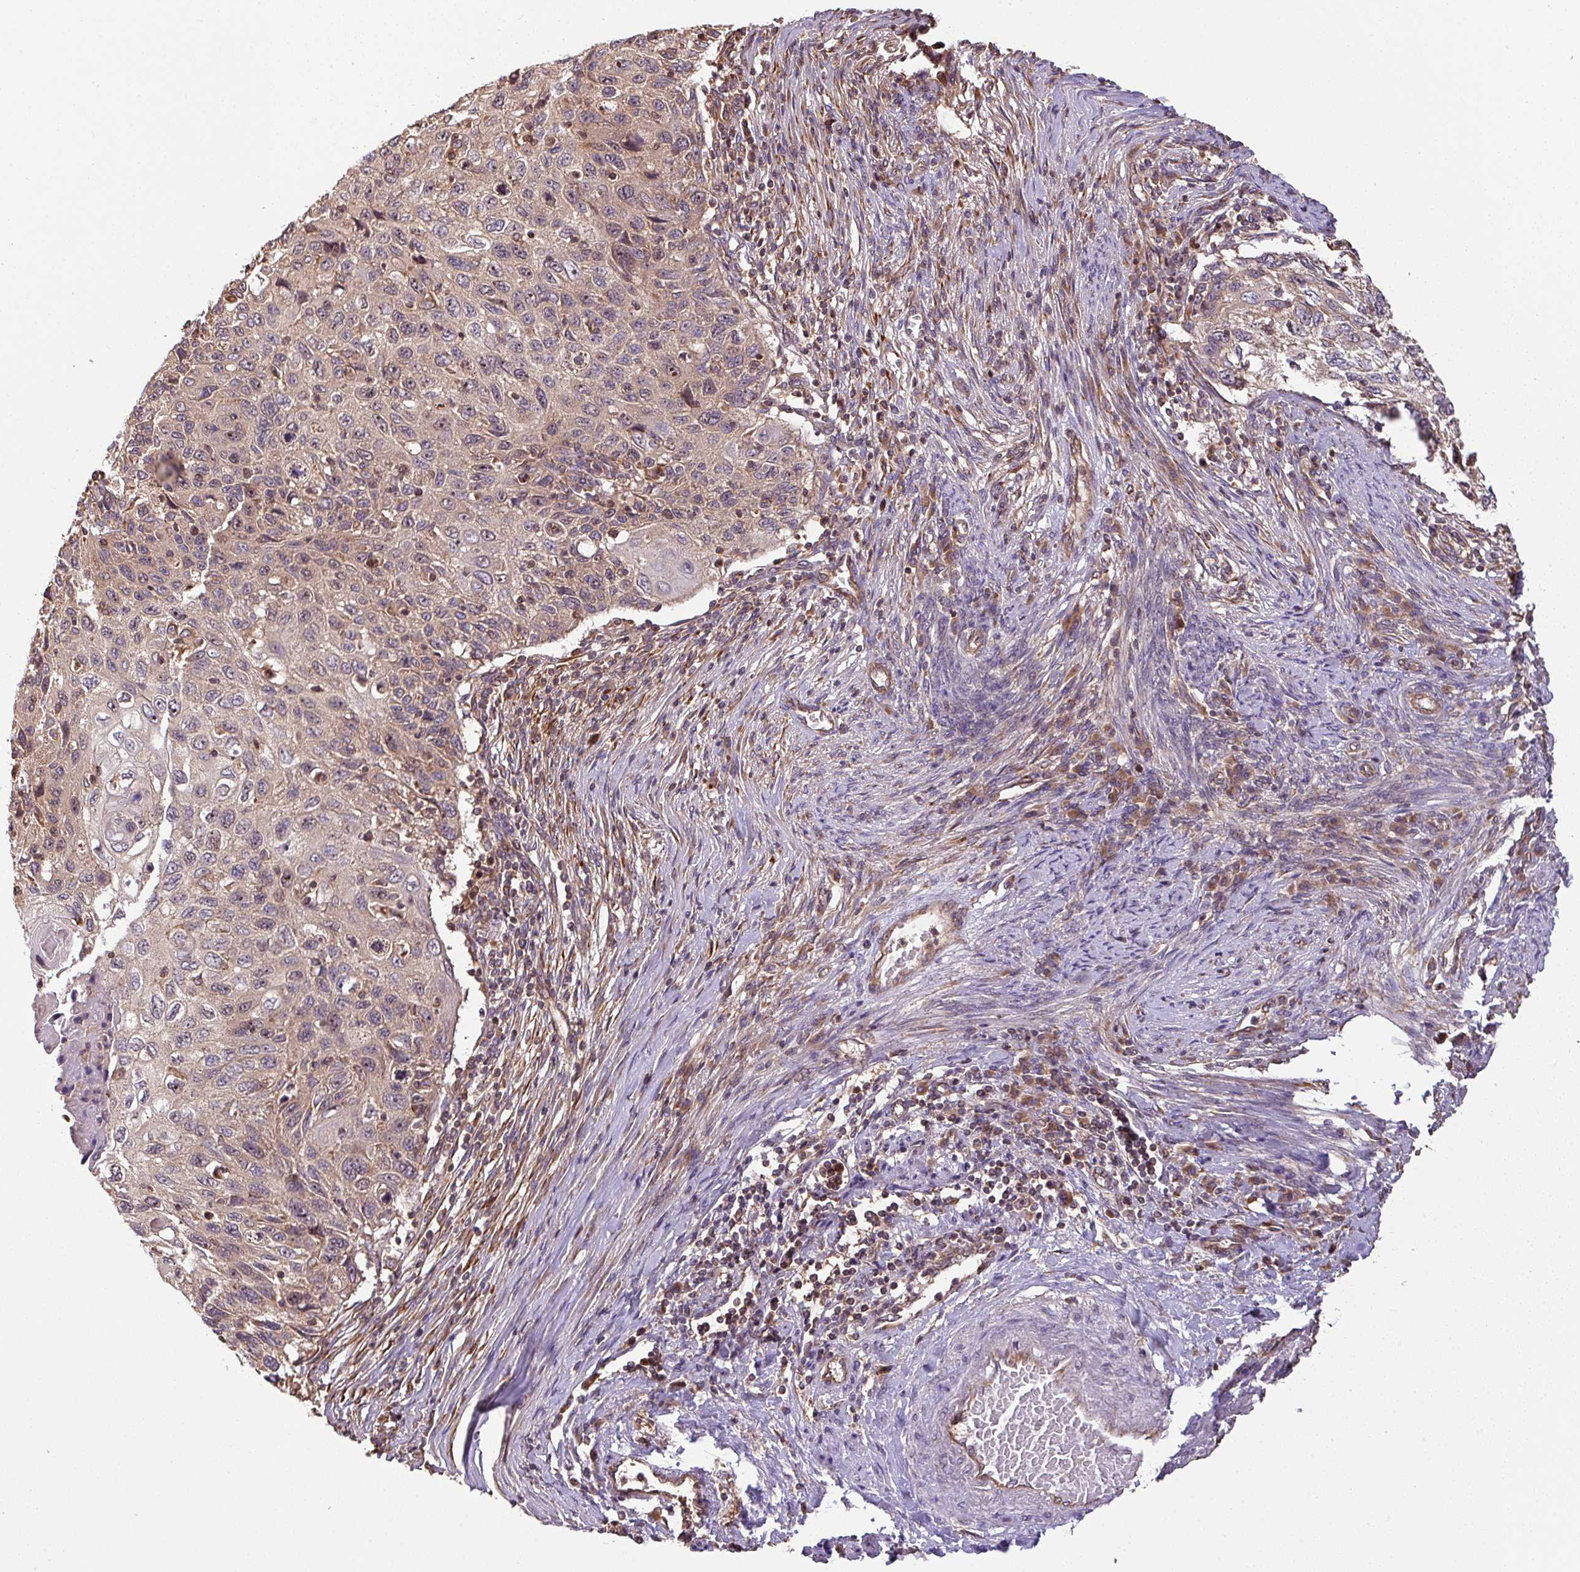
{"staining": {"intensity": "moderate", "quantity": "25%-75%", "location": "nuclear"}, "tissue": "cervical cancer", "cell_type": "Tumor cells", "image_type": "cancer", "snomed": [{"axis": "morphology", "description": "Squamous cell carcinoma, NOS"}, {"axis": "topography", "description": "Cervix"}], "caption": "Protein positivity by immunohistochemistry (IHC) exhibits moderate nuclear positivity in about 25%-75% of tumor cells in squamous cell carcinoma (cervical).", "gene": "VENTX", "patient": {"sex": "female", "age": 70}}